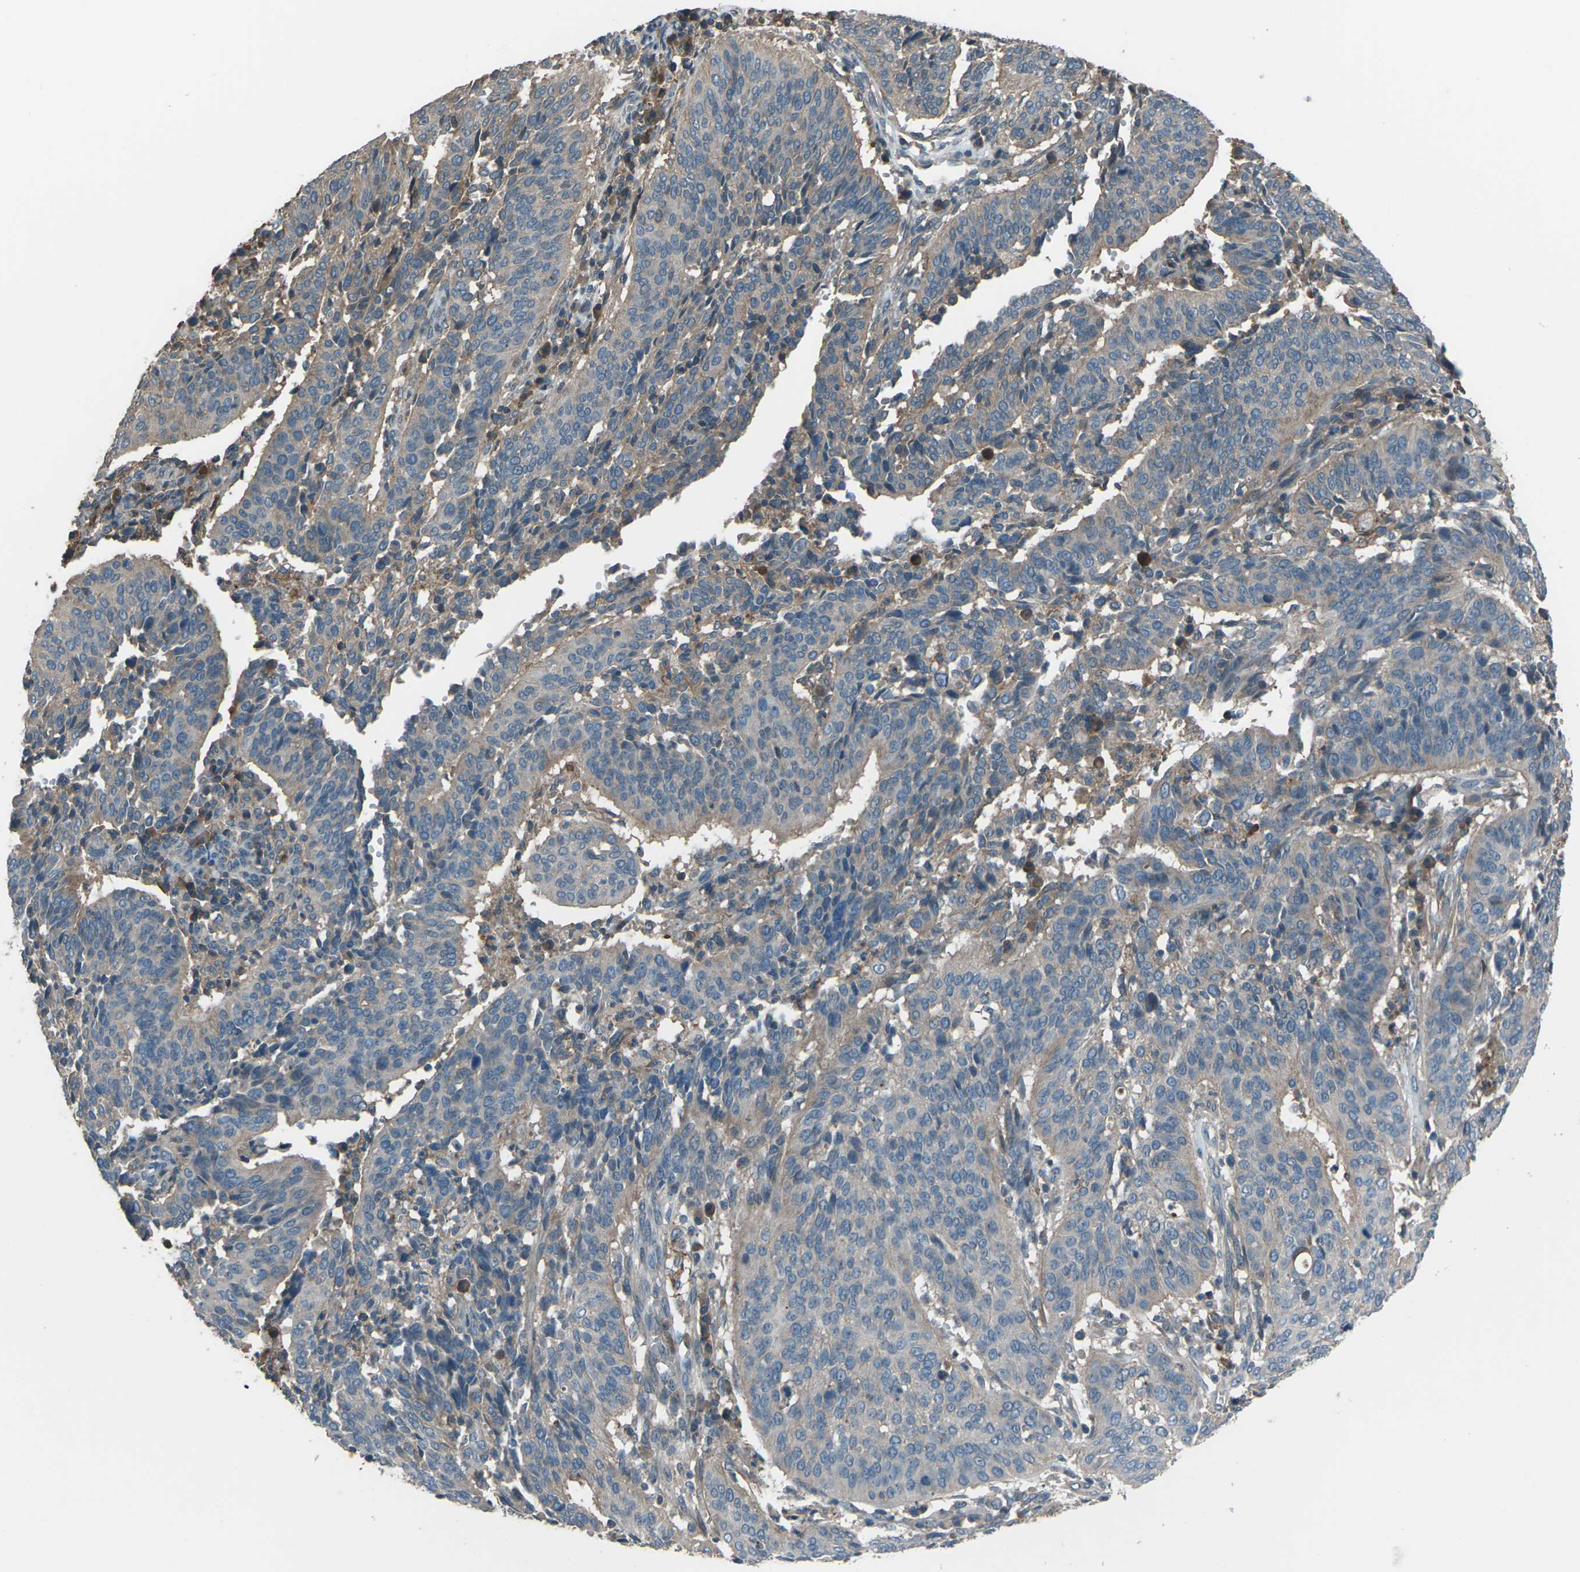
{"staining": {"intensity": "weak", "quantity": "25%-75%", "location": "cytoplasmic/membranous"}, "tissue": "cervical cancer", "cell_type": "Tumor cells", "image_type": "cancer", "snomed": [{"axis": "morphology", "description": "Normal tissue, NOS"}, {"axis": "morphology", "description": "Squamous cell carcinoma, NOS"}, {"axis": "topography", "description": "Cervix"}], "caption": "The immunohistochemical stain highlights weak cytoplasmic/membranous staining in tumor cells of cervical cancer (squamous cell carcinoma) tissue.", "gene": "CMTM4", "patient": {"sex": "female", "age": 39}}